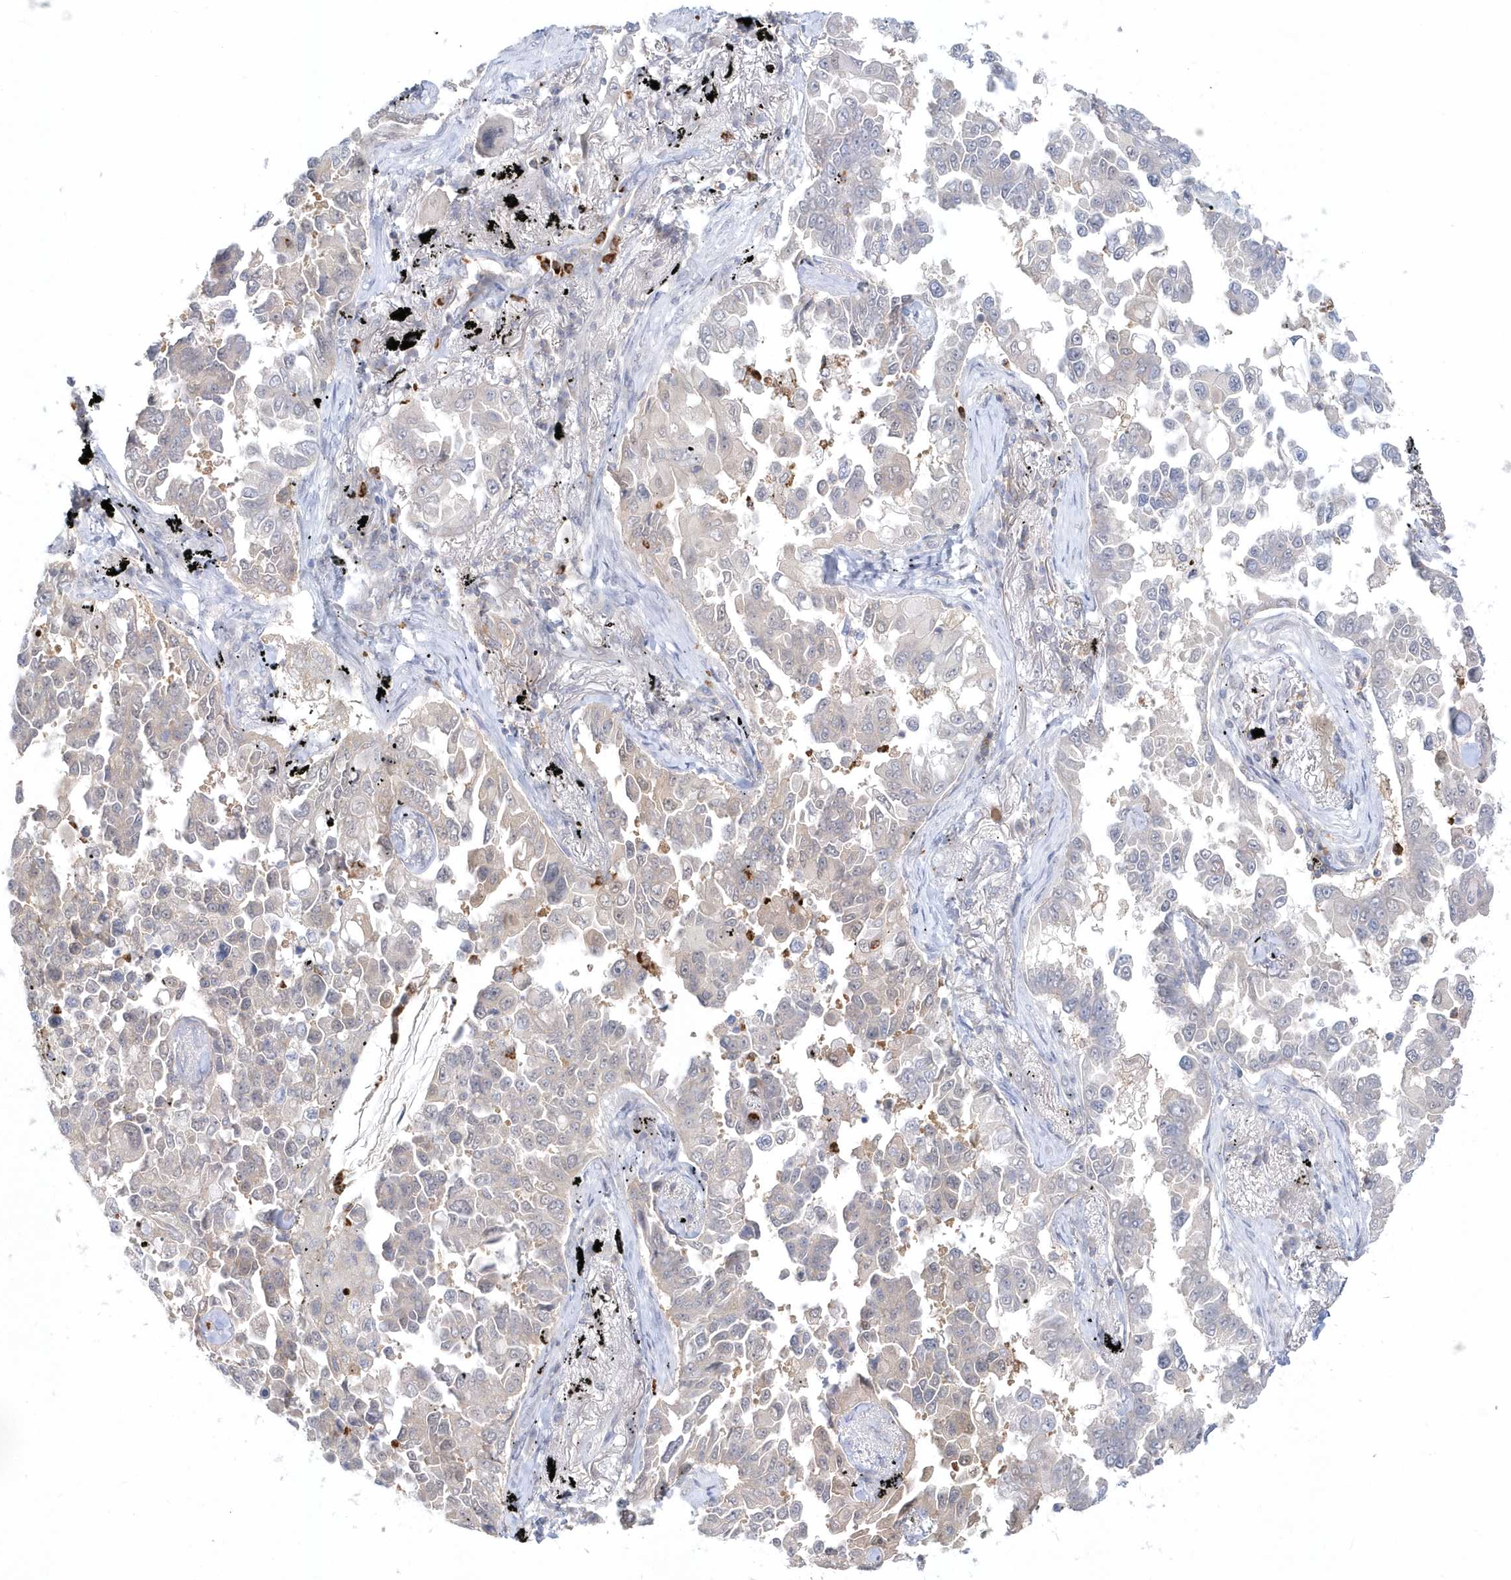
{"staining": {"intensity": "negative", "quantity": "none", "location": "none"}, "tissue": "lung cancer", "cell_type": "Tumor cells", "image_type": "cancer", "snomed": [{"axis": "morphology", "description": "Adenocarcinoma, NOS"}, {"axis": "topography", "description": "Lung"}], "caption": "DAB immunohistochemical staining of human lung cancer exhibits no significant expression in tumor cells.", "gene": "RNF7", "patient": {"sex": "female", "age": 67}}